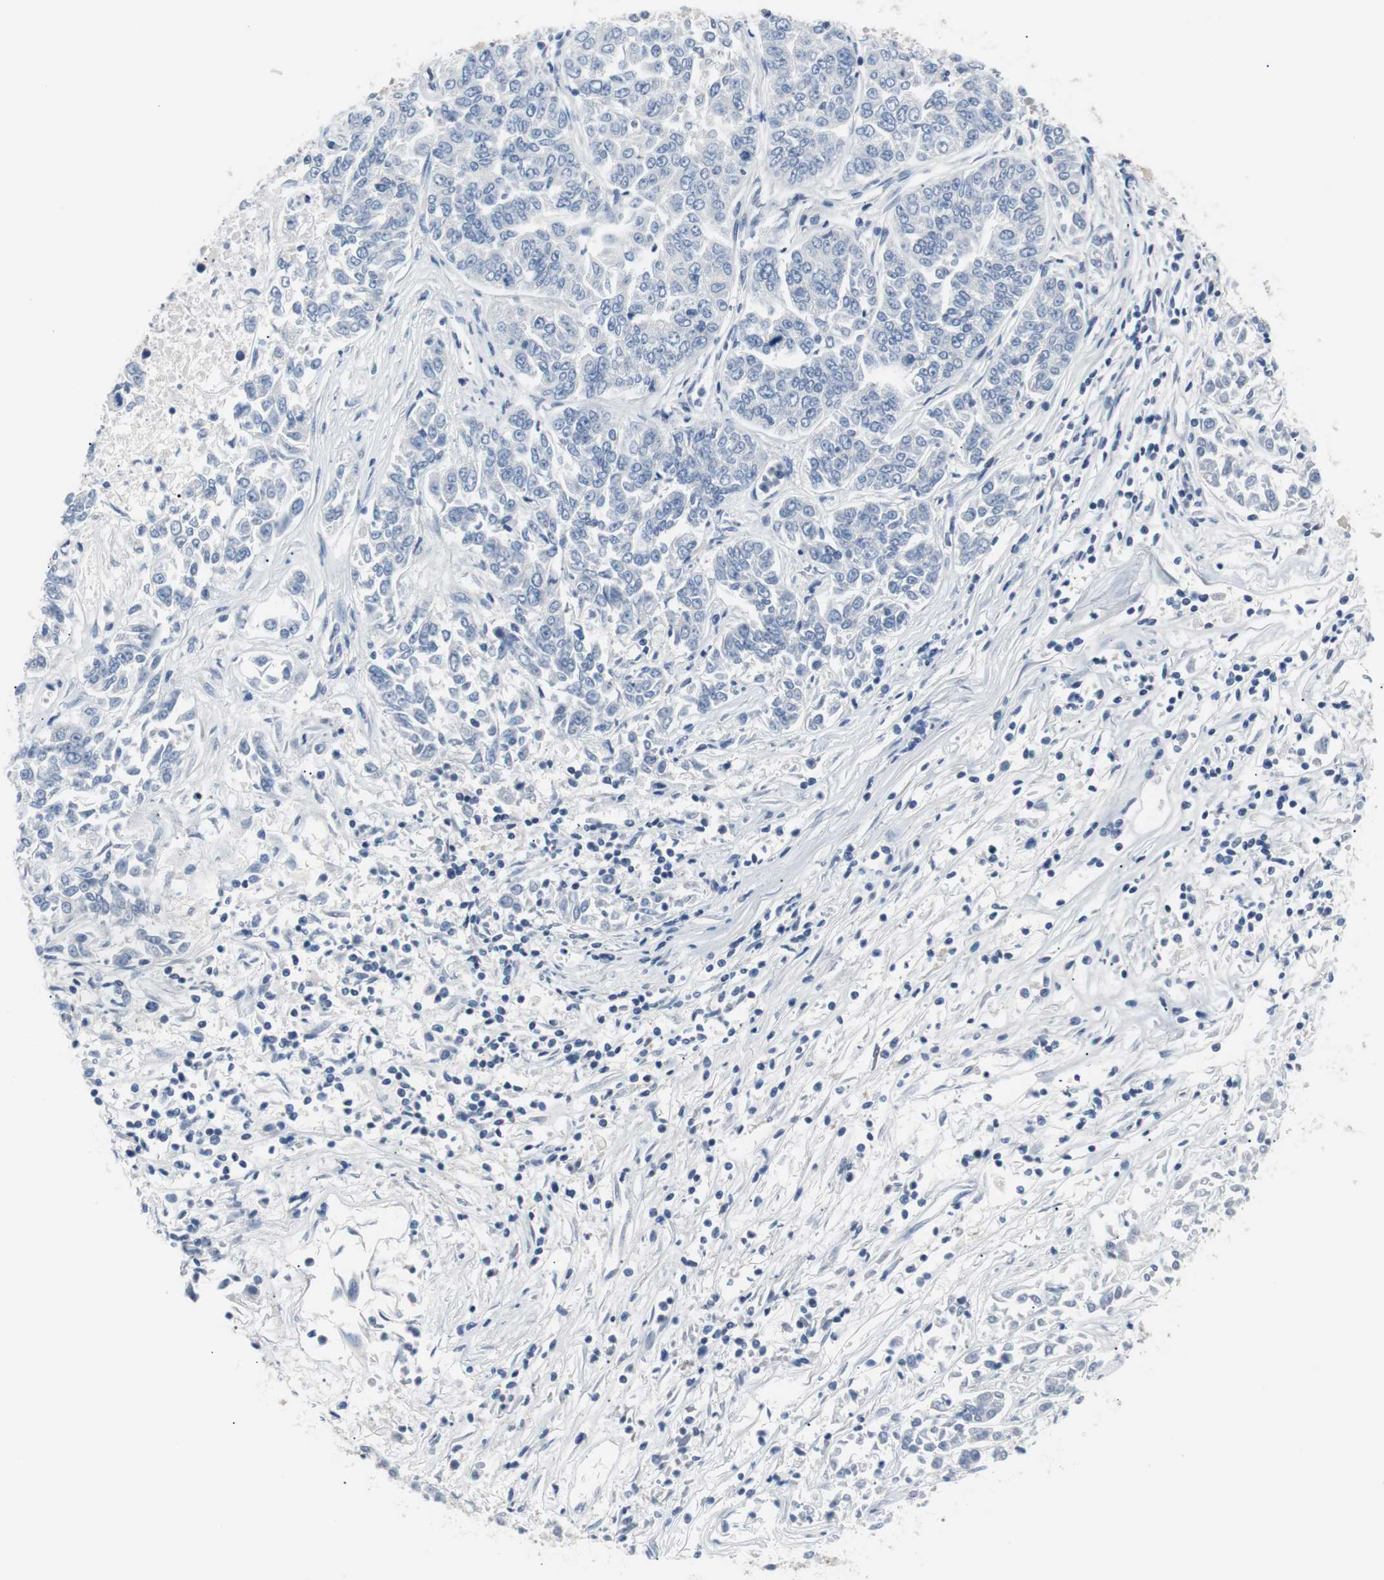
{"staining": {"intensity": "negative", "quantity": "none", "location": "none"}, "tissue": "lung cancer", "cell_type": "Tumor cells", "image_type": "cancer", "snomed": [{"axis": "morphology", "description": "Adenocarcinoma, NOS"}, {"axis": "topography", "description": "Lung"}], "caption": "Immunohistochemical staining of lung cancer (adenocarcinoma) shows no significant positivity in tumor cells.", "gene": "MAP2K4", "patient": {"sex": "male", "age": 84}}